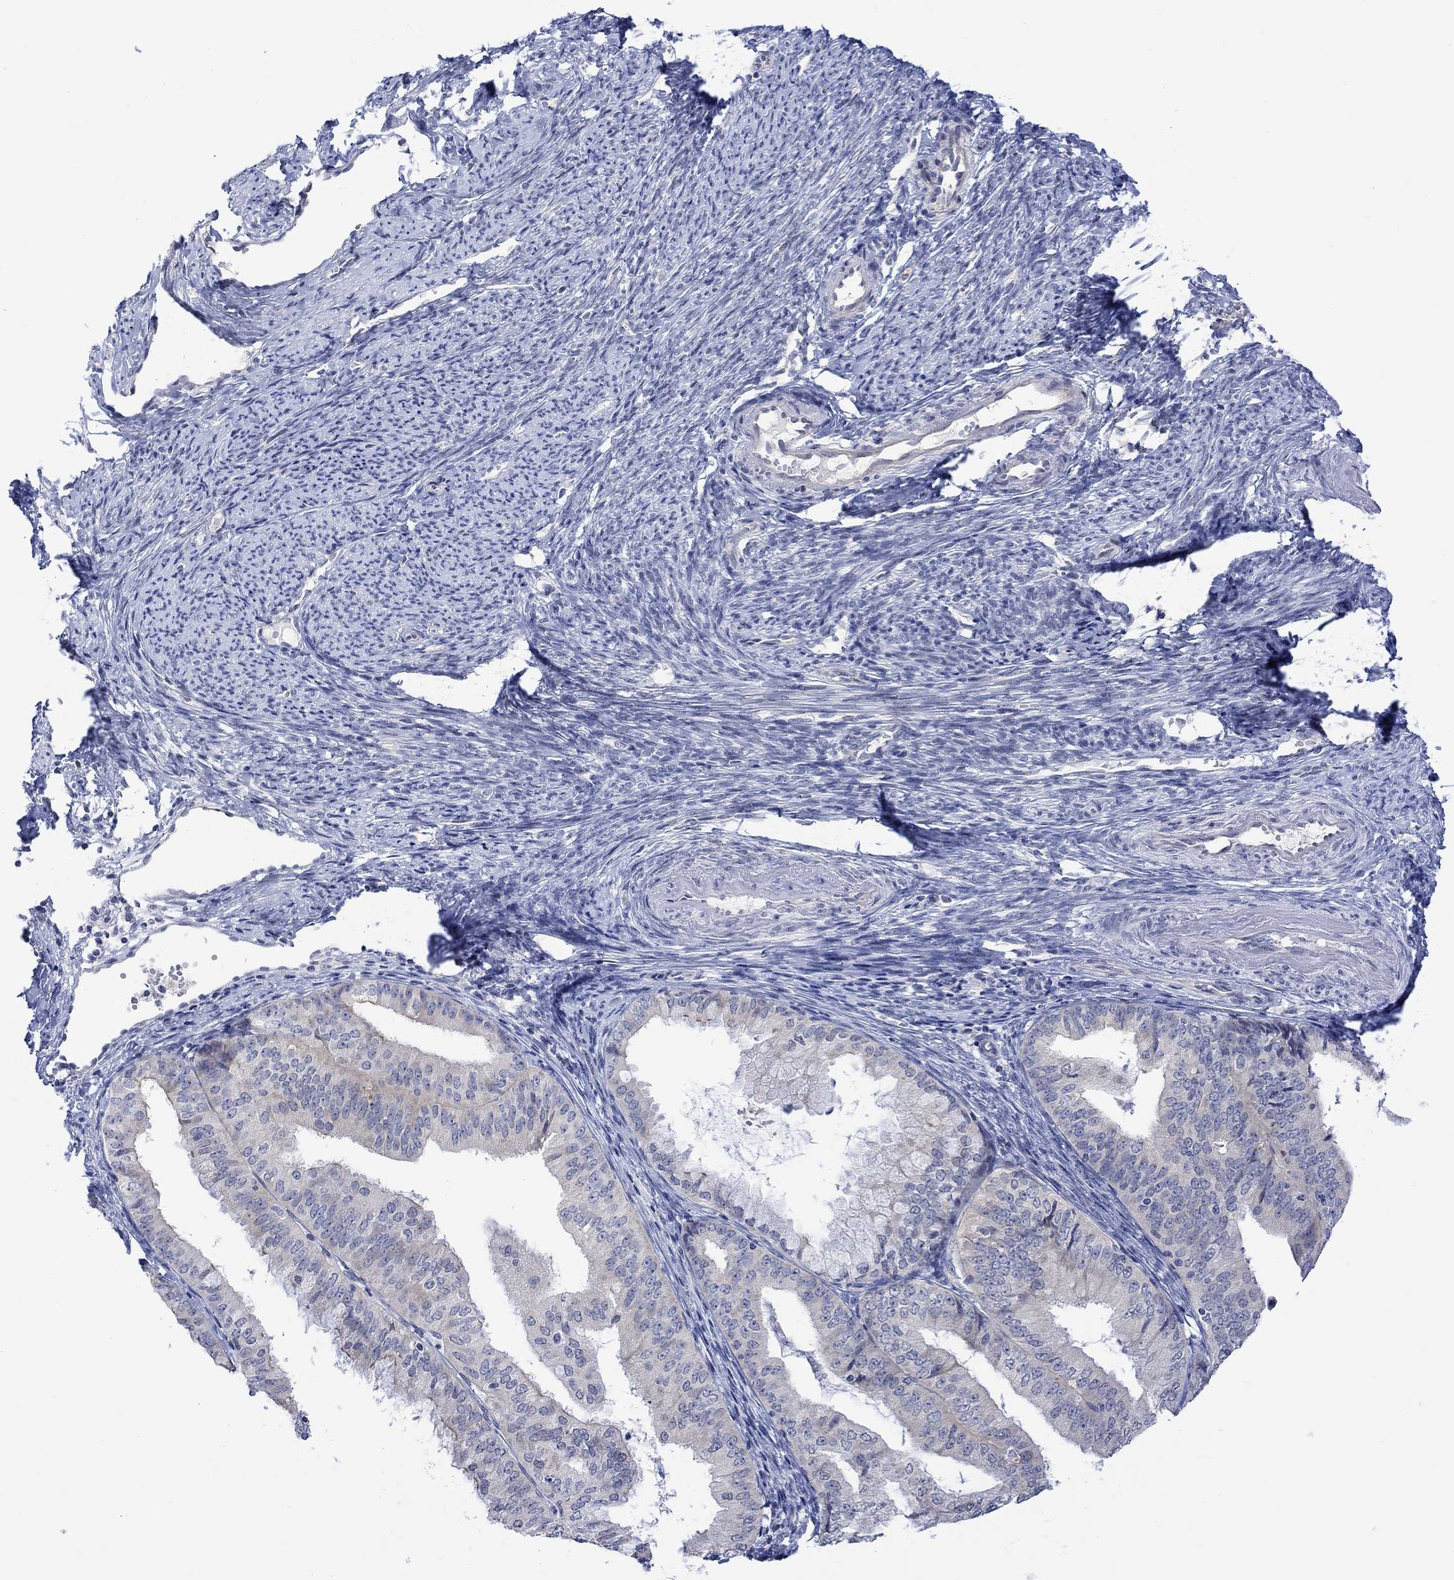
{"staining": {"intensity": "negative", "quantity": "none", "location": "none"}, "tissue": "endometrial cancer", "cell_type": "Tumor cells", "image_type": "cancer", "snomed": [{"axis": "morphology", "description": "Adenocarcinoma, NOS"}, {"axis": "topography", "description": "Endometrium"}], "caption": "Immunohistochemistry histopathology image of neoplastic tissue: human endometrial cancer stained with DAB displays no significant protein positivity in tumor cells. The staining was performed using DAB to visualize the protein expression in brown, while the nuclei were stained in blue with hematoxylin (Magnification: 20x).", "gene": "DCX", "patient": {"sex": "female", "age": 63}}